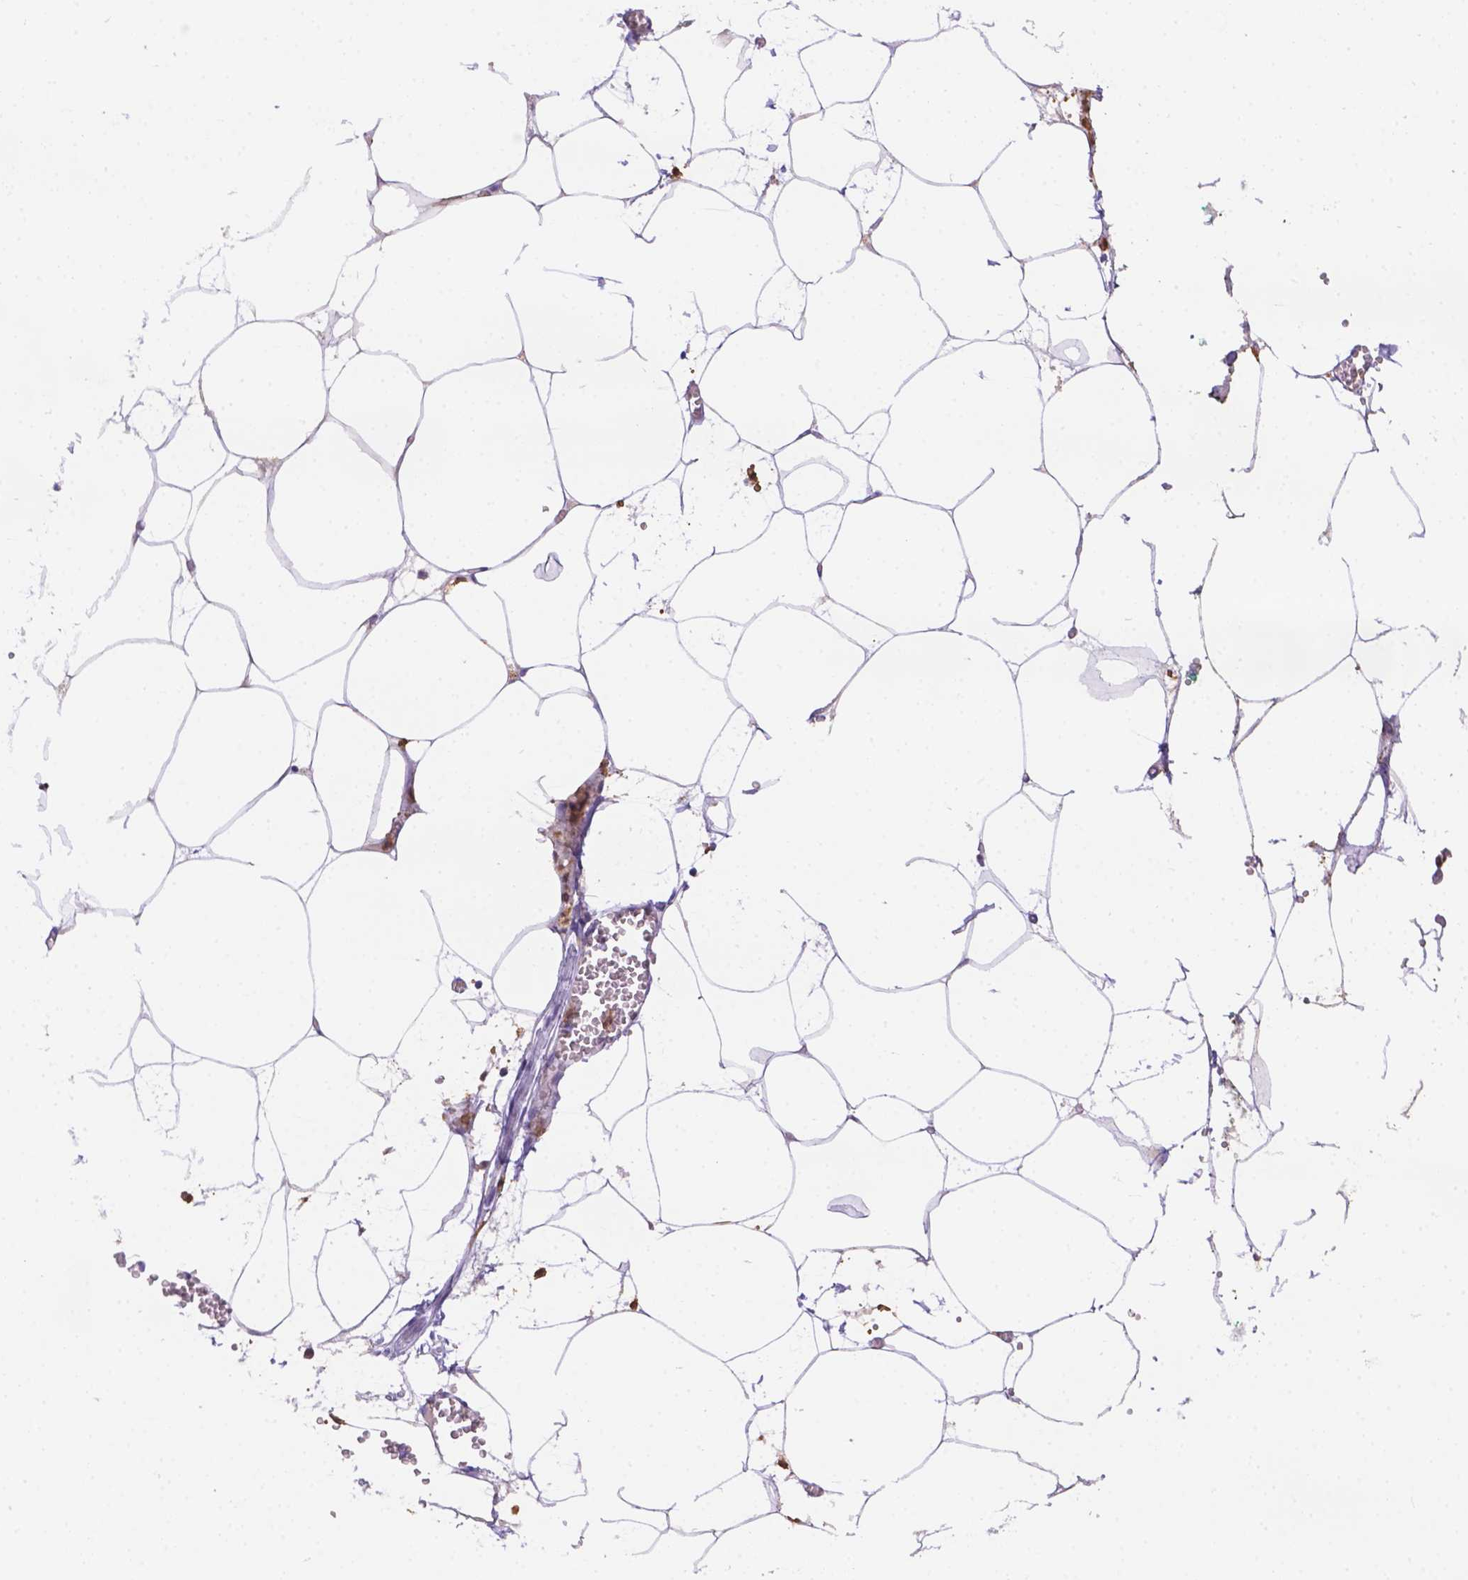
{"staining": {"intensity": "negative", "quantity": "none", "location": "none"}, "tissue": "adipose tissue", "cell_type": "Adipocytes", "image_type": "normal", "snomed": [{"axis": "morphology", "description": "Normal tissue, NOS"}, {"axis": "topography", "description": "Adipose tissue"}, {"axis": "topography", "description": "Pancreas"}, {"axis": "topography", "description": "Peripheral nerve tissue"}], "caption": "High power microscopy photomicrograph of an immunohistochemistry (IHC) image of unremarkable adipose tissue, revealing no significant staining in adipocytes. Brightfield microscopy of immunohistochemistry (IHC) stained with DAB (brown) and hematoxylin (blue), captured at high magnification.", "gene": "NXPE2", "patient": {"sex": "female", "age": 58}}